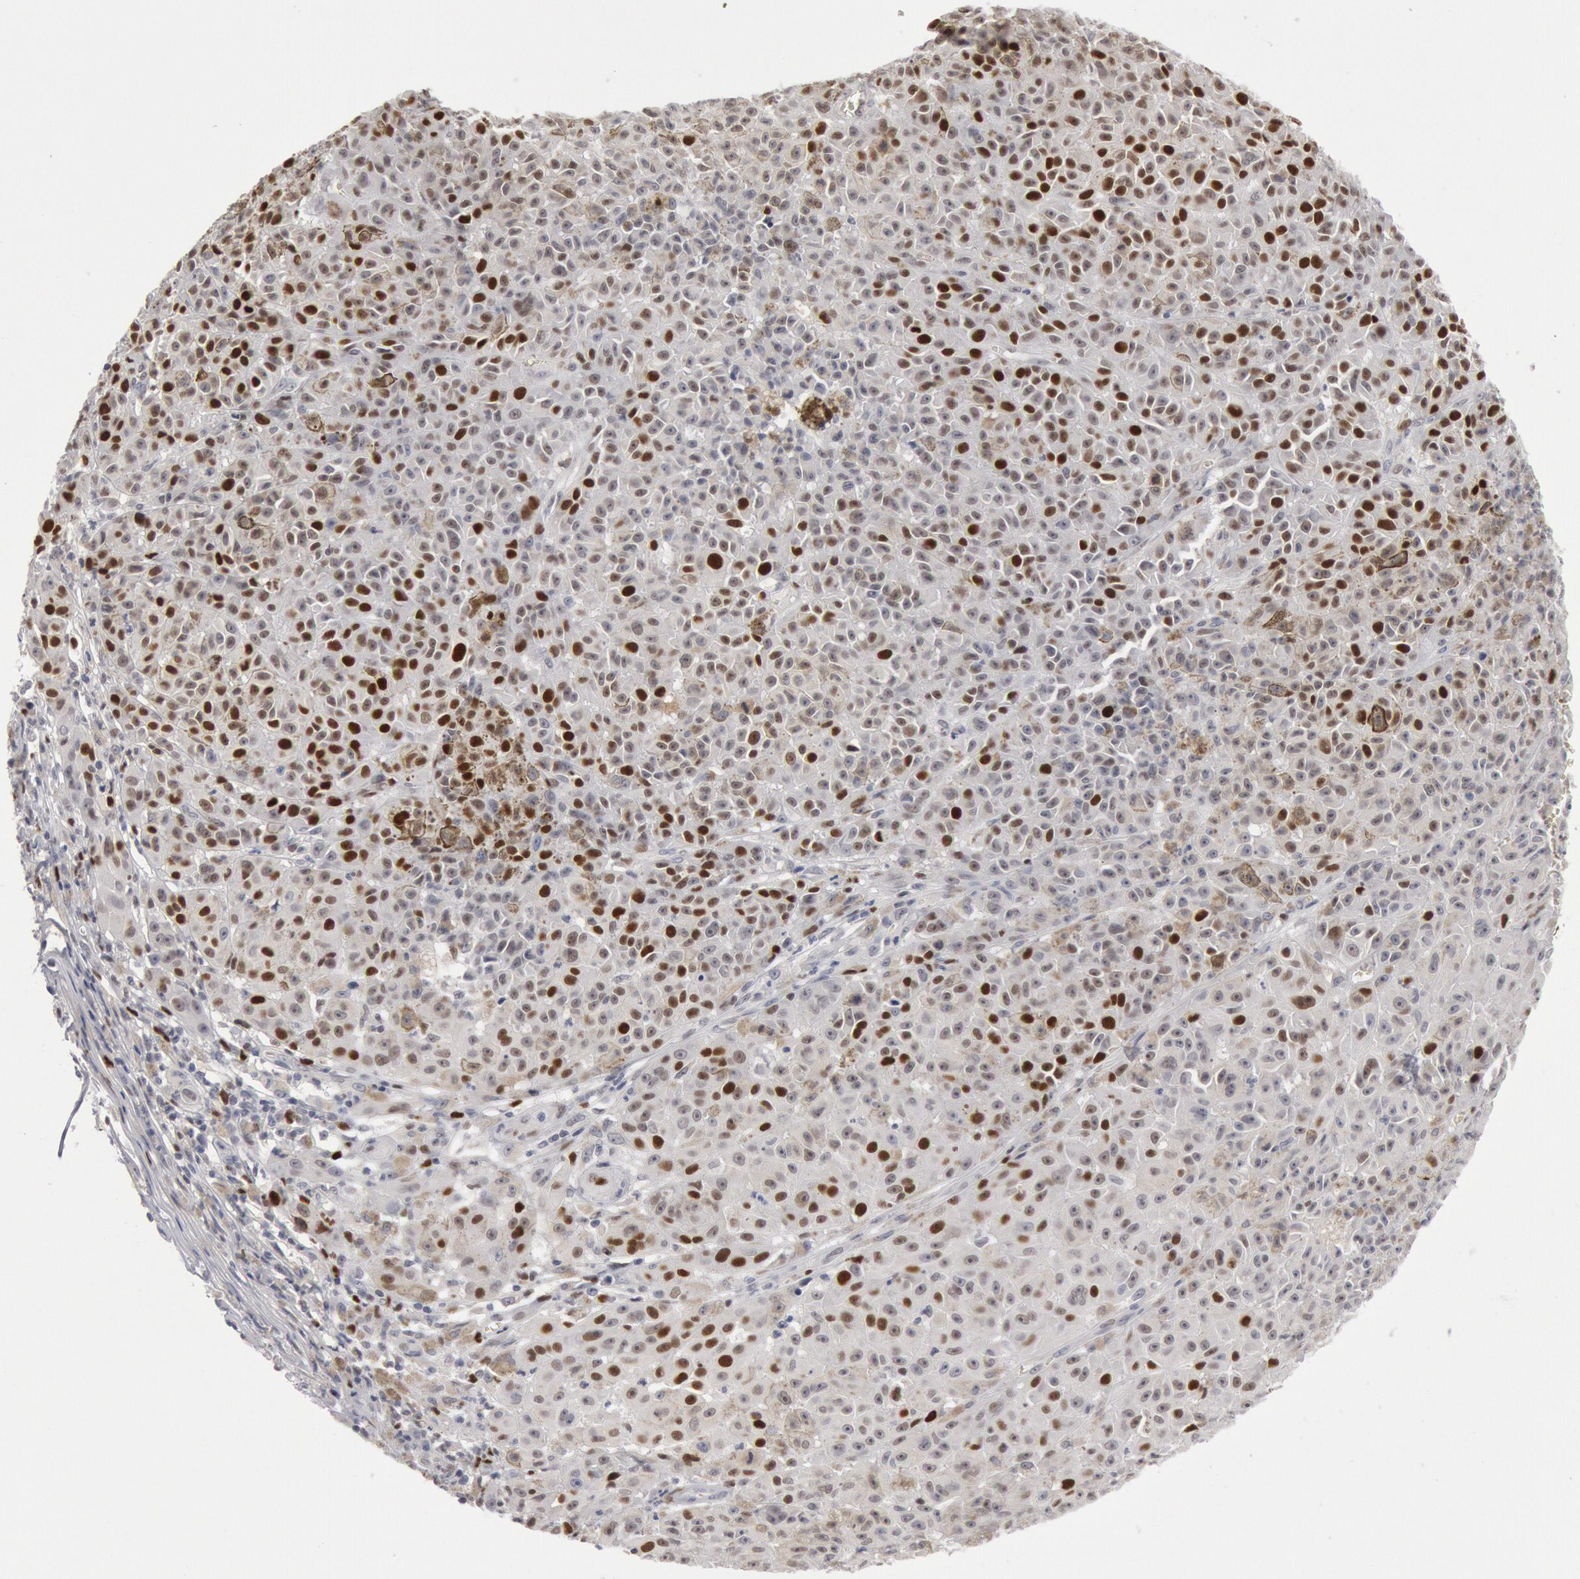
{"staining": {"intensity": "strong", "quantity": ">75%", "location": "nuclear"}, "tissue": "melanoma", "cell_type": "Tumor cells", "image_type": "cancer", "snomed": [{"axis": "morphology", "description": "Malignant melanoma, NOS"}, {"axis": "topography", "description": "Skin"}], "caption": "Protein analysis of melanoma tissue displays strong nuclear staining in about >75% of tumor cells.", "gene": "WDHD1", "patient": {"sex": "male", "age": 64}}